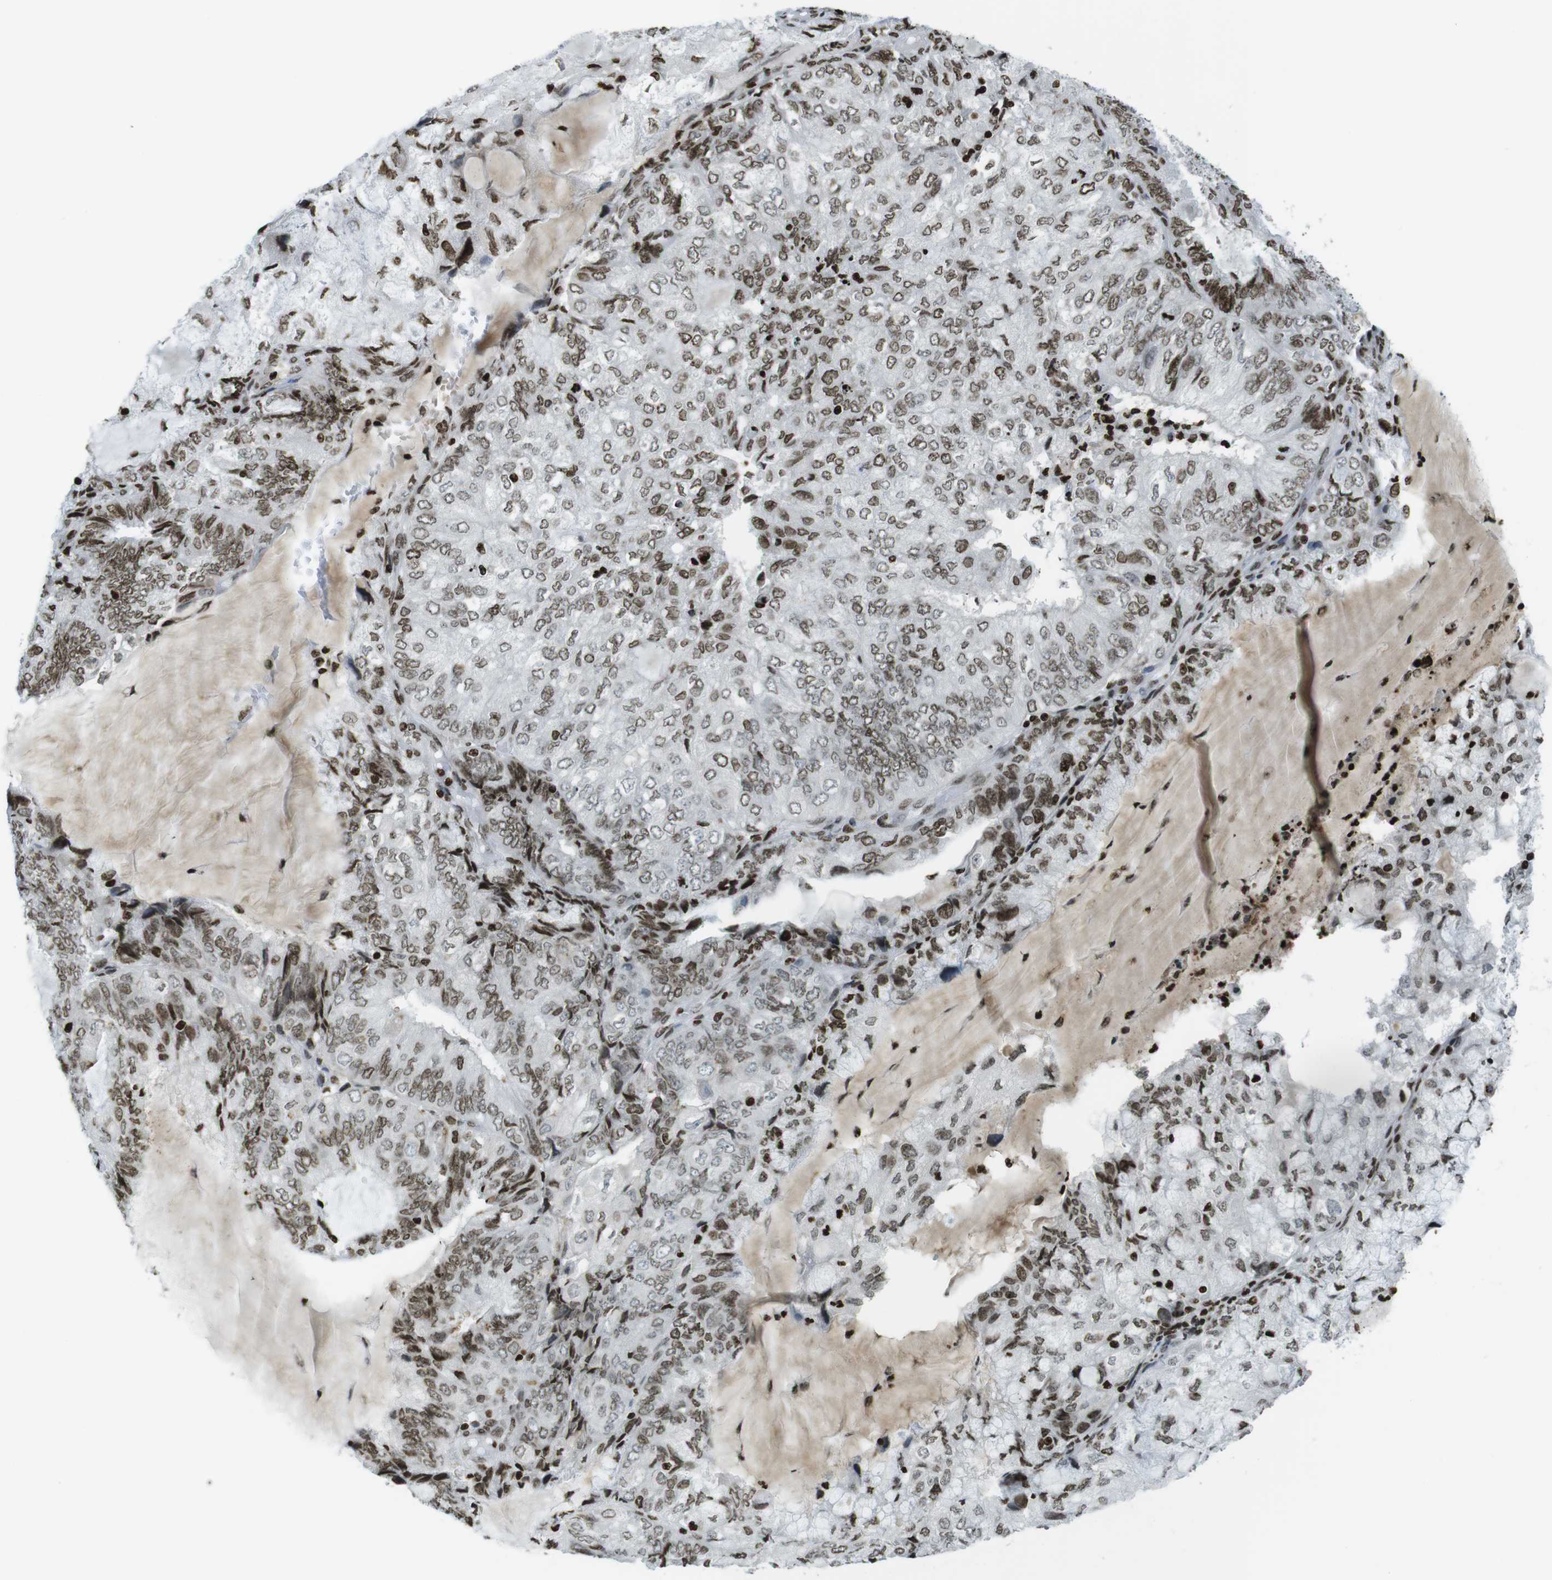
{"staining": {"intensity": "moderate", "quantity": ">75%", "location": "nuclear"}, "tissue": "endometrial cancer", "cell_type": "Tumor cells", "image_type": "cancer", "snomed": [{"axis": "morphology", "description": "Adenocarcinoma, NOS"}, {"axis": "topography", "description": "Endometrium"}], "caption": "Immunohistochemical staining of endometrial adenocarcinoma demonstrates moderate nuclear protein staining in about >75% of tumor cells.", "gene": "H2AC8", "patient": {"sex": "female", "age": 81}}